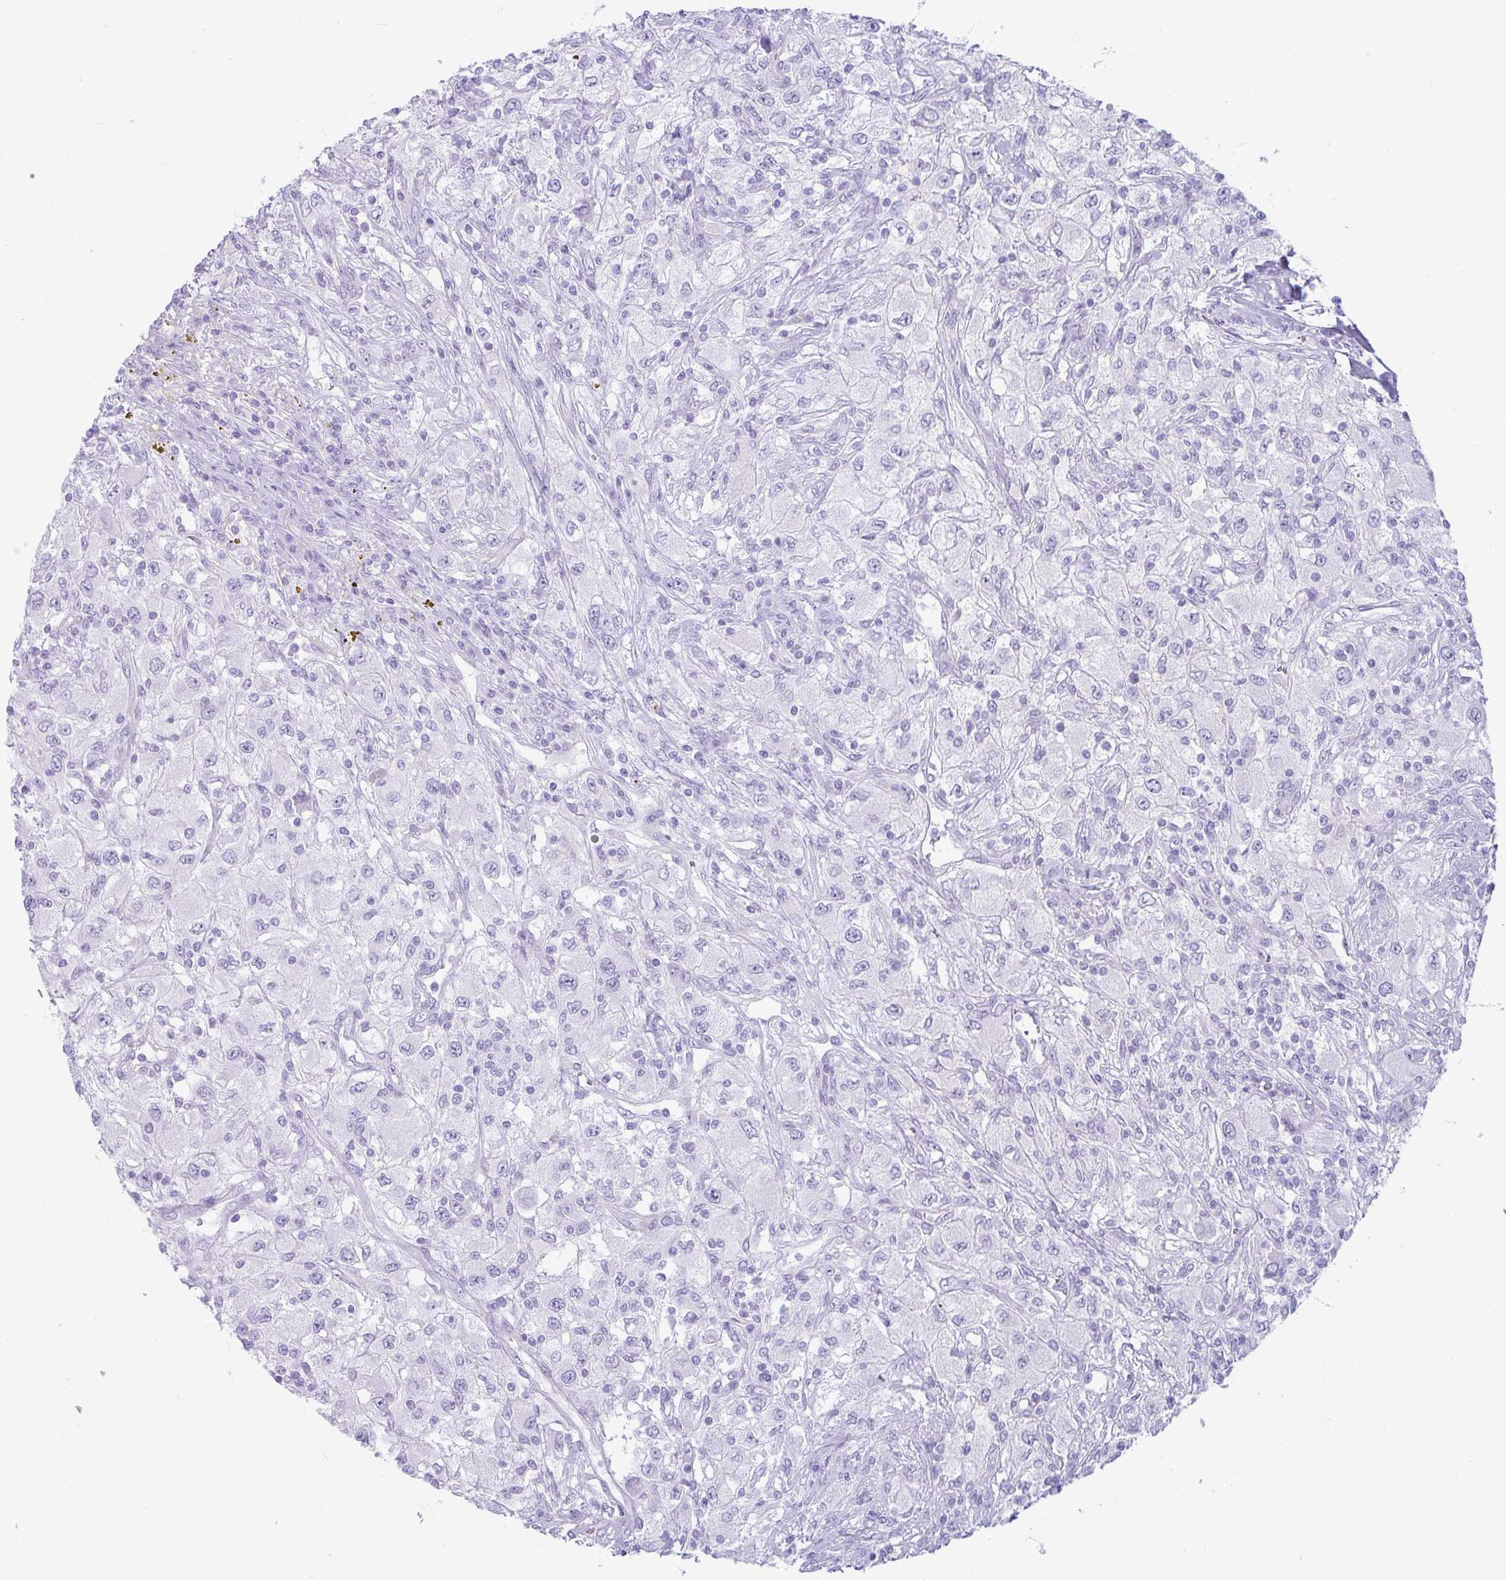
{"staining": {"intensity": "negative", "quantity": "none", "location": "none"}, "tissue": "renal cancer", "cell_type": "Tumor cells", "image_type": "cancer", "snomed": [{"axis": "morphology", "description": "Adenocarcinoma, NOS"}, {"axis": "topography", "description": "Kidney"}], "caption": "IHC histopathology image of neoplastic tissue: human renal cancer stained with DAB (3,3'-diaminobenzidine) displays no significant protein staining in tumor cells.", "gene": "RASL10A", "patient": {"sex": "female", "age": 67}}